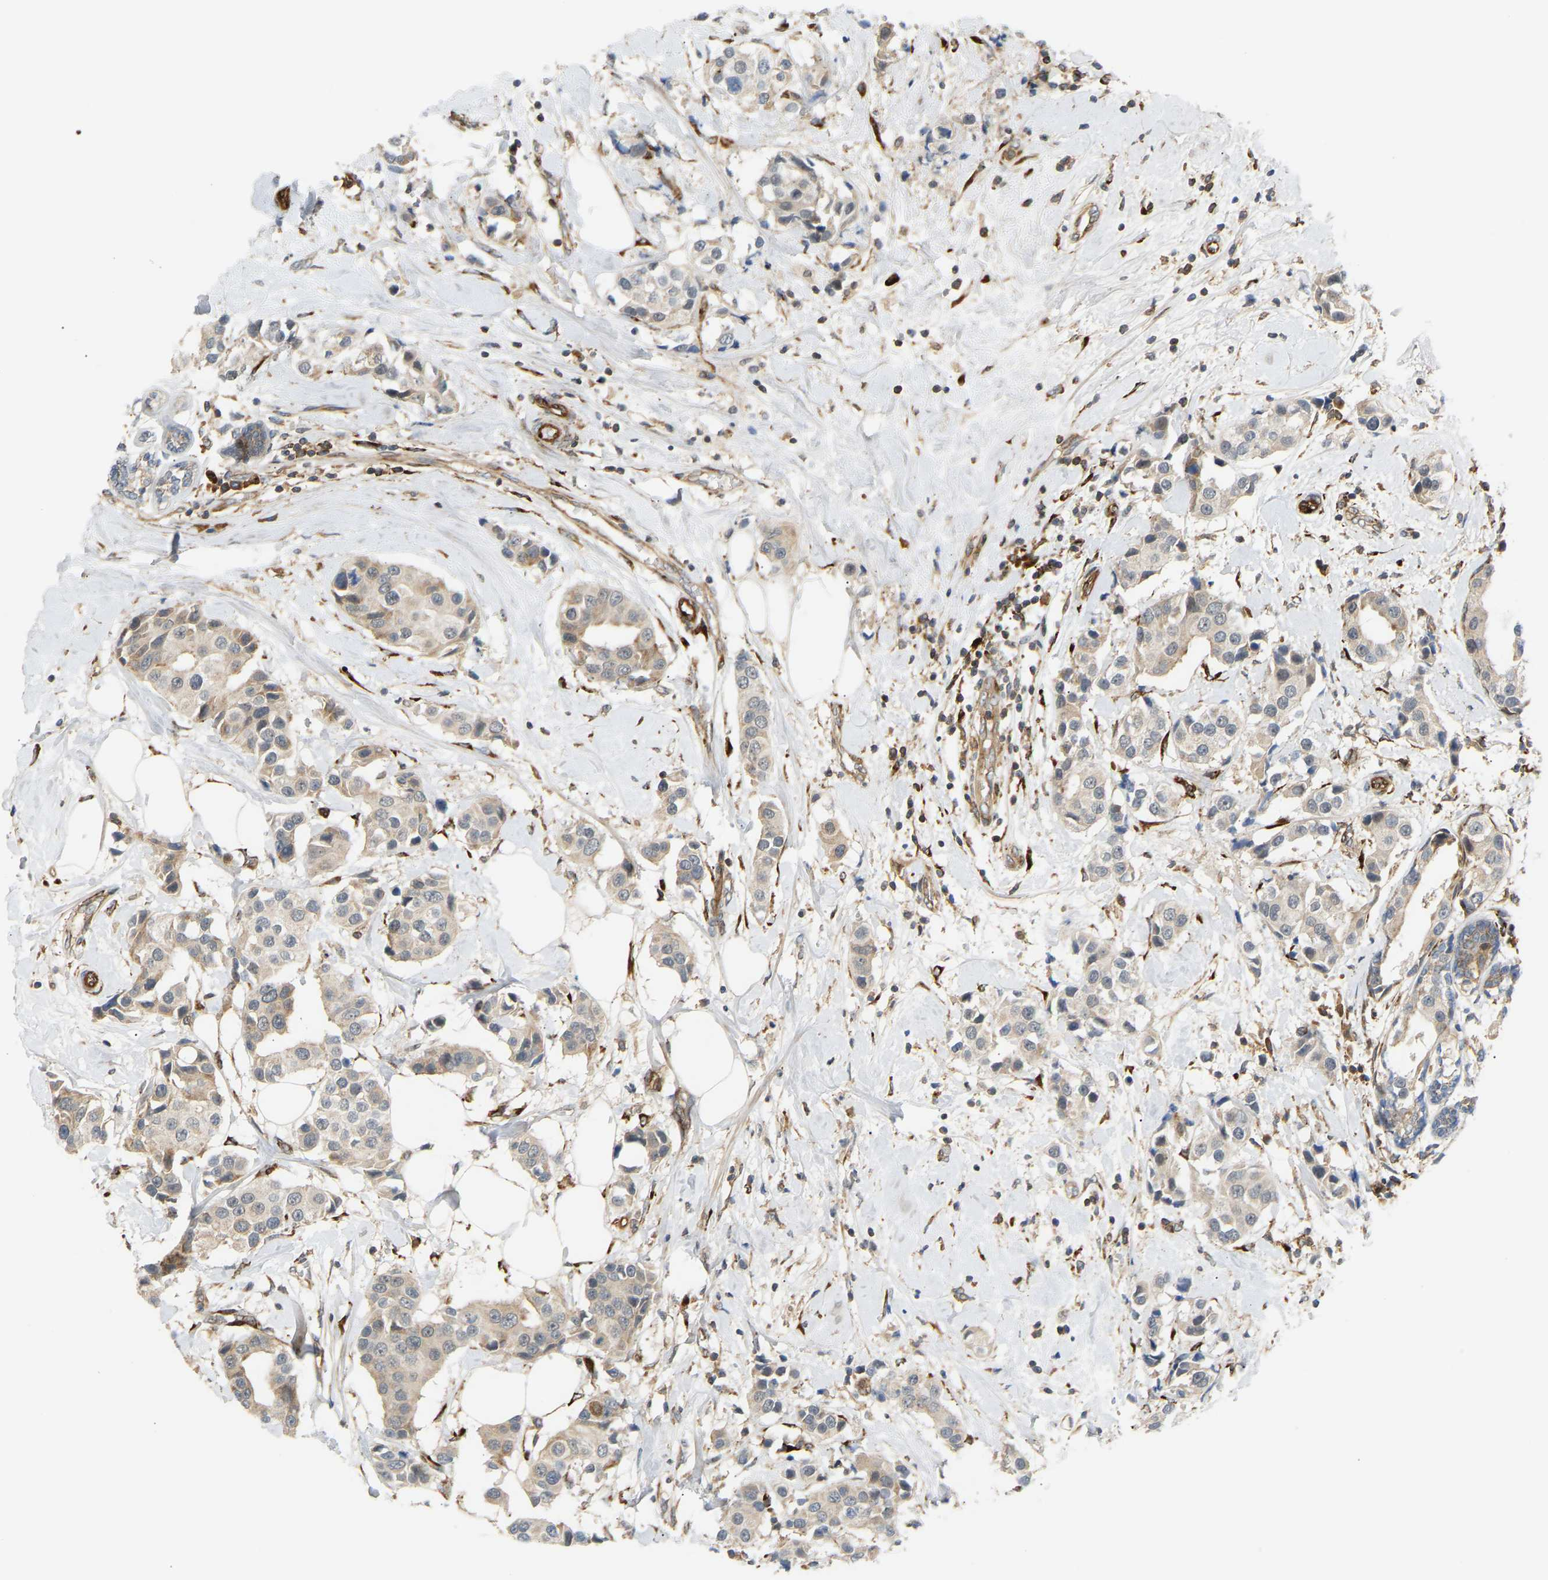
{"staining": {"intensity": "weak", "quantity": "<25%", "location": "cytoplasmic/membranous"}, "tissue": "breast cancer", "cell_type": "Tumor cells", "image_type": "cancer", "snomed": [{"axis": "morphology", "description": "Normal tissue, NOS"}, {"axis": "morphology", "description": "Duct carcinoma"}, {"axis": "topography", "description": "Breast"}], "caption": "This is an immunohistochemistry (IHC) micrograph of human breast cancer (intraductal carcinoma). There is no staining in tumor cells.", "gene": "PLCG2", "patient": {"sex": "female", "age": 39}}